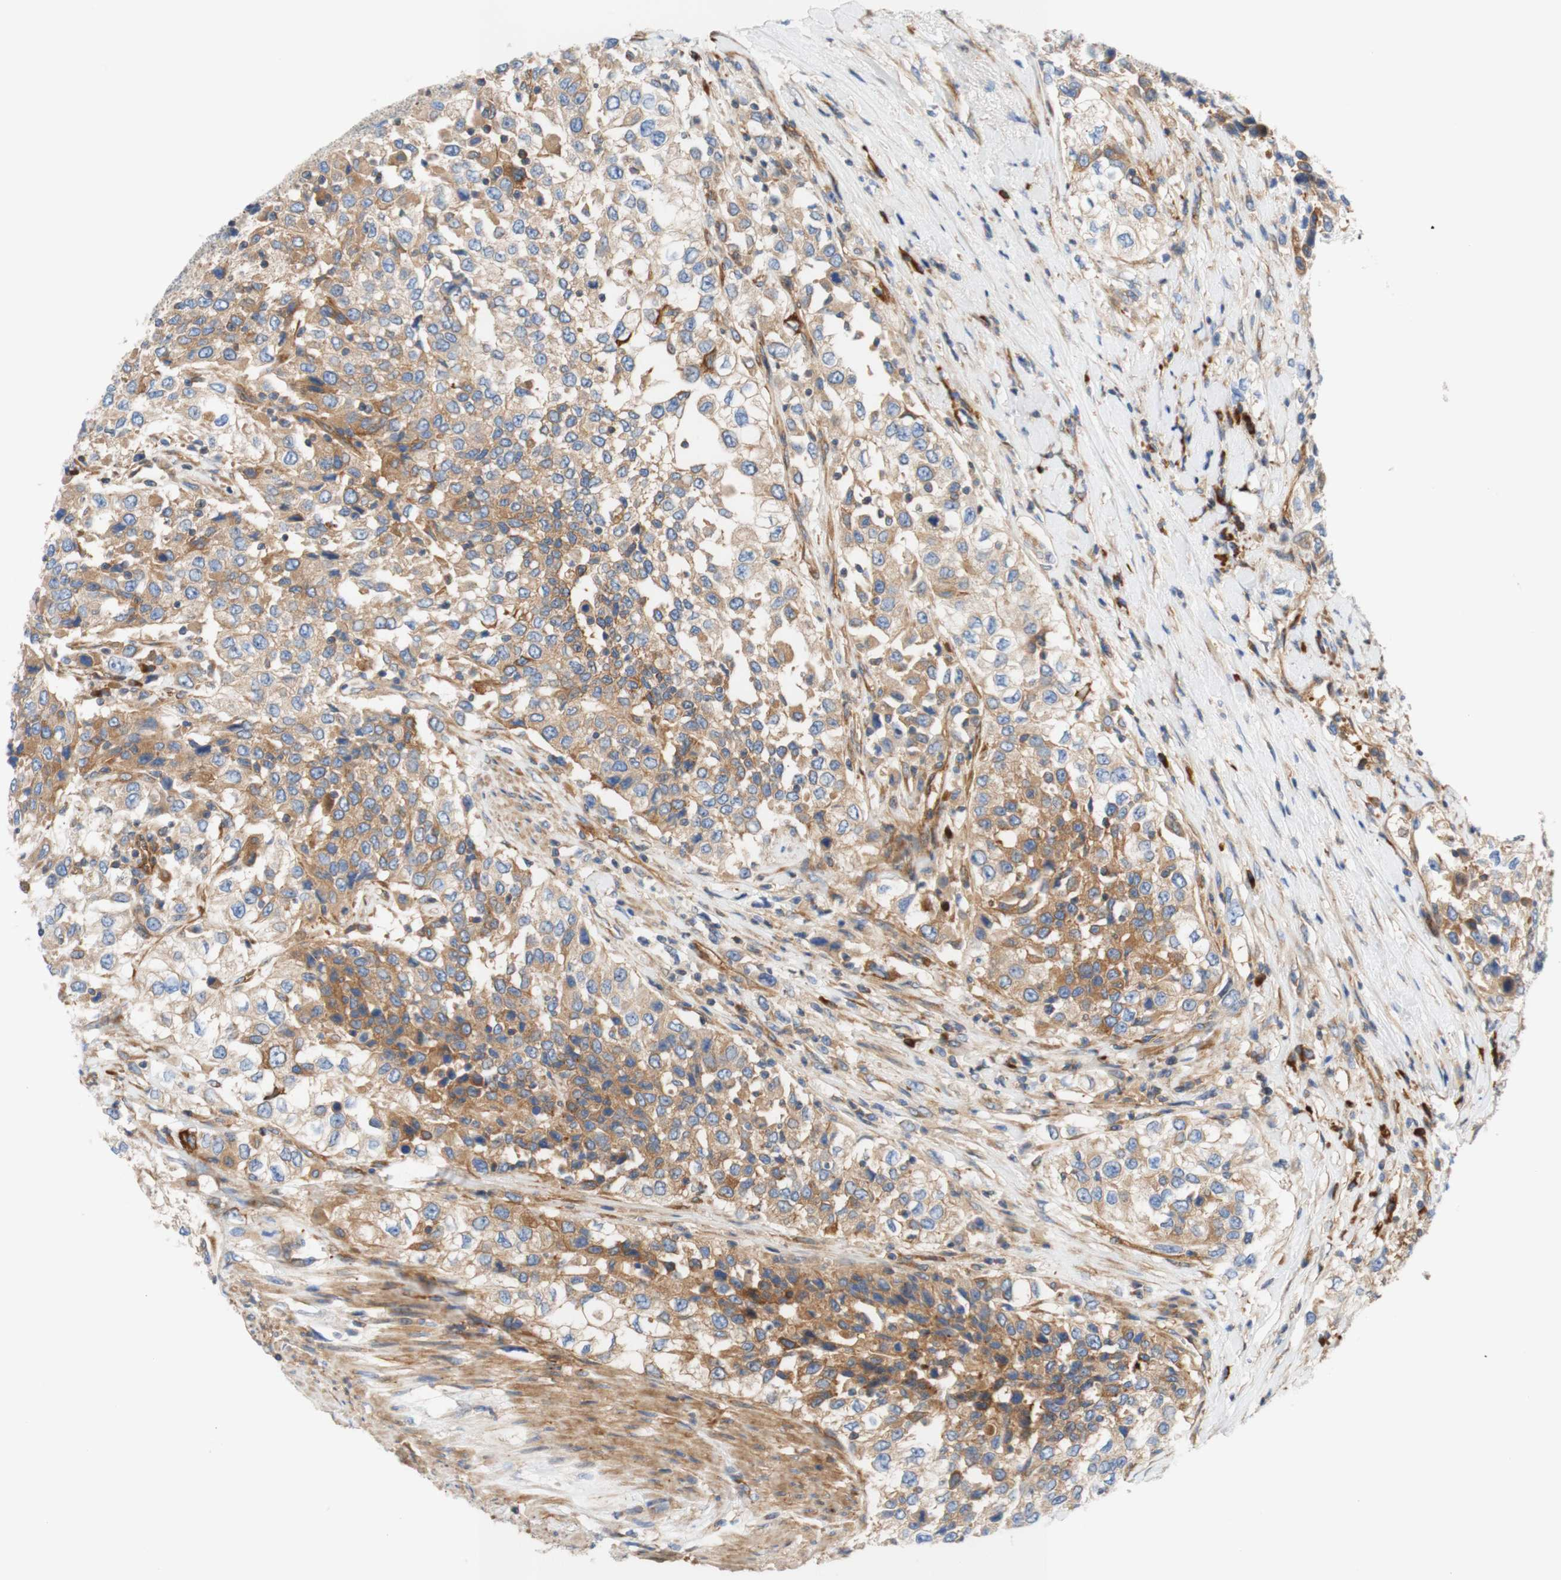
{"staining": {"intensity": "weak", "quantity": "25%-75%", "location": "cytoplasmic/membranous"}, "tissue": "urothelial cancer", "cell_type": "Tumor cells", "image_type": "cancer", "snomed": [{"axis": "morphology", "description": "Urothelial carcinoma, High grade"}, {"axis": "topography", "description": "Urinary bladder"}], "caption": "DAB (3,3'-diaminobenzidine) immunohistochemical staining of urothelial carcinoma (high-grade) reveals weak cytoplasmic/membranous protein positivity in about 25%-75% of tumor cells.", "gene": "STOM", "patient": {"sex": "female", "age": 80}}